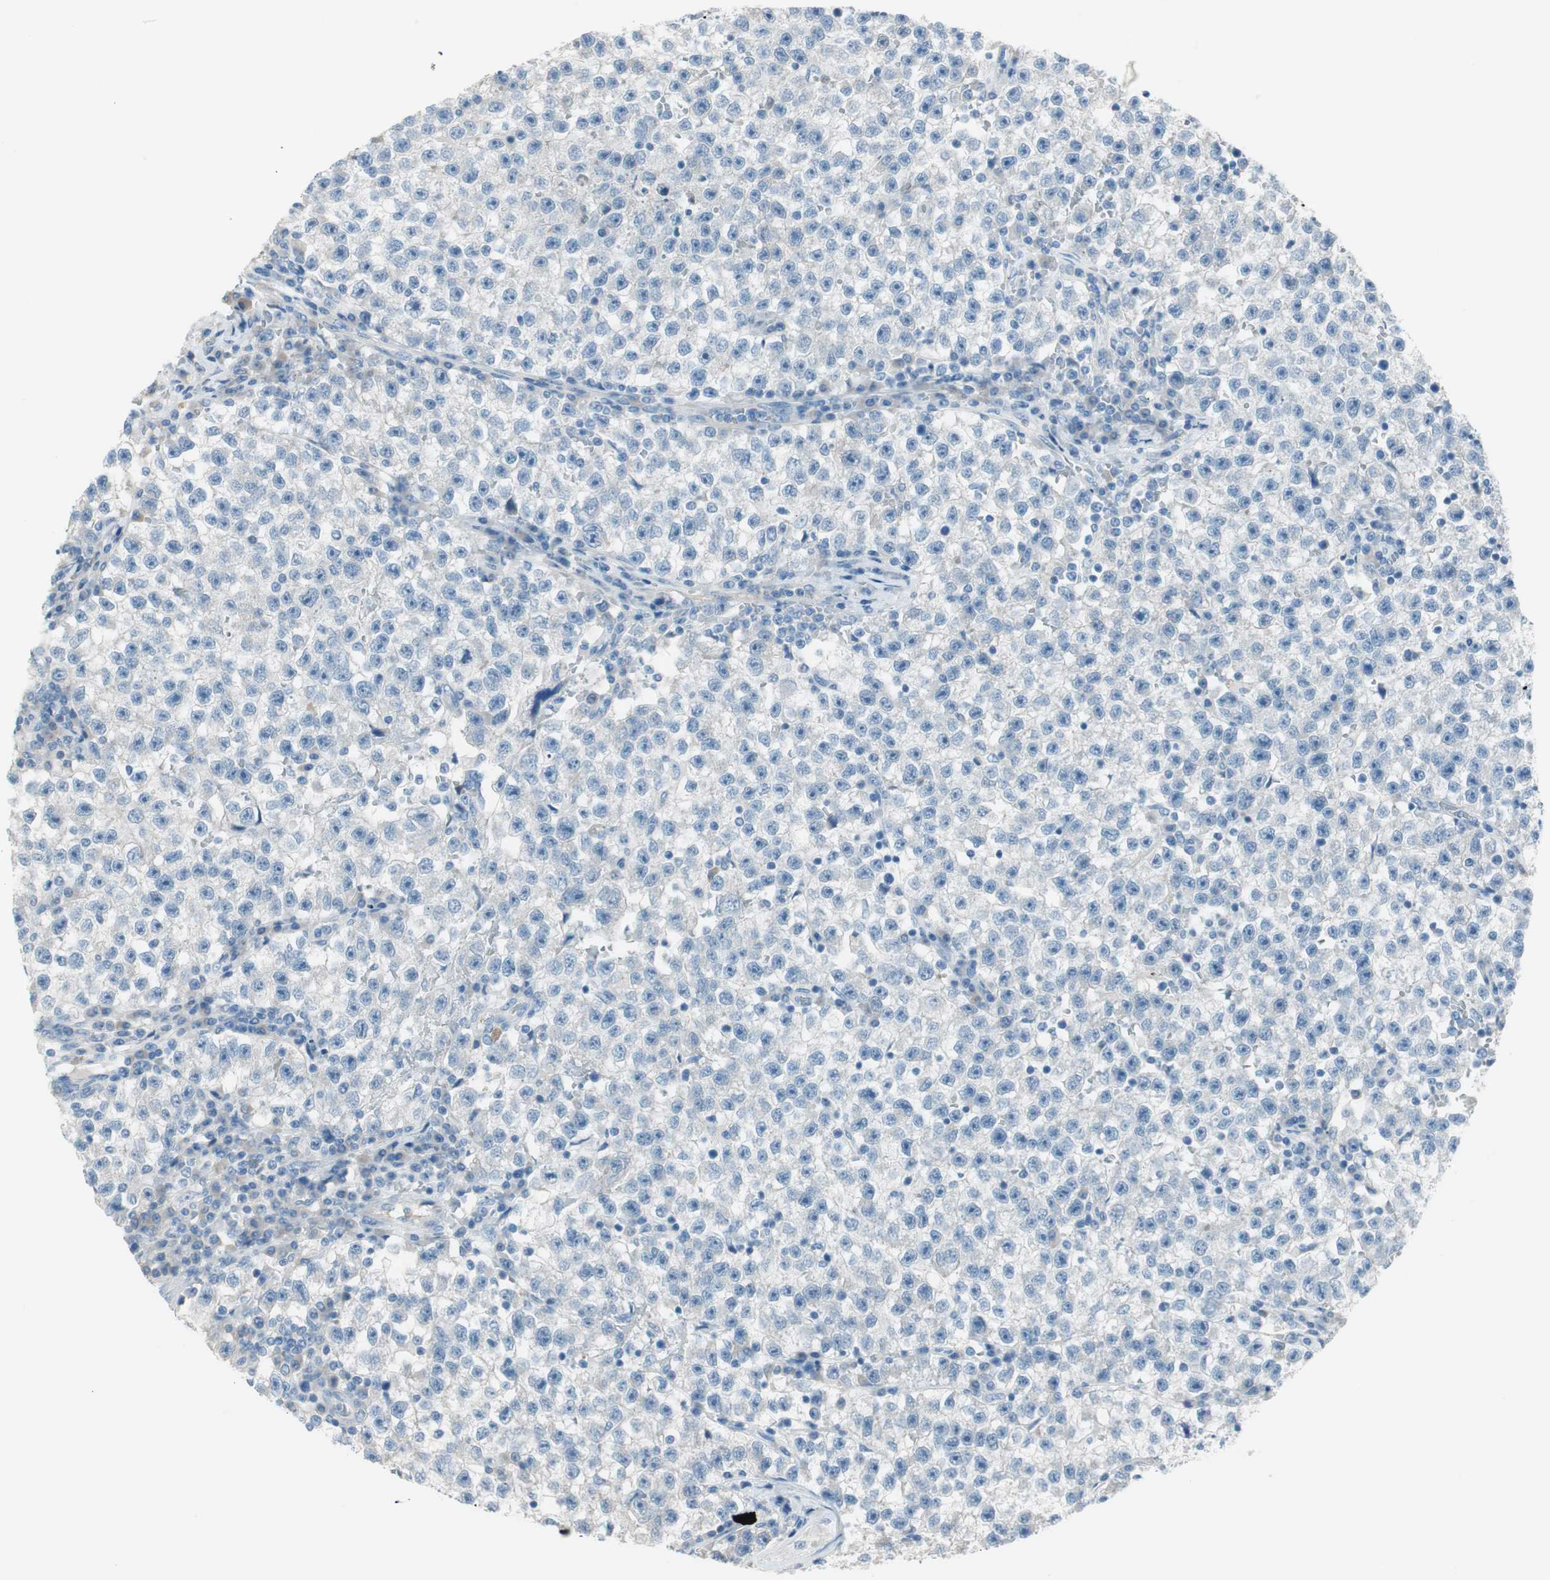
{"staining": {"intensity": "negative", "quantity": "none", "location": "none"}, "tissue": "testis cancer", "cell_type": "Tumor cells", "image_type": "cancer", "snomed": [{"axis": "morphology", "description": "Seminoma, NOS"}, {"axis": "topography", "description": "Testis"}], "caption": "This is an immunohistochemistry (IHC) micrograph of seminoma (testis). There is no positivity in tumor cells.", "gene": "PRRG4", "patient": {"sex": "male", "age": 22}}